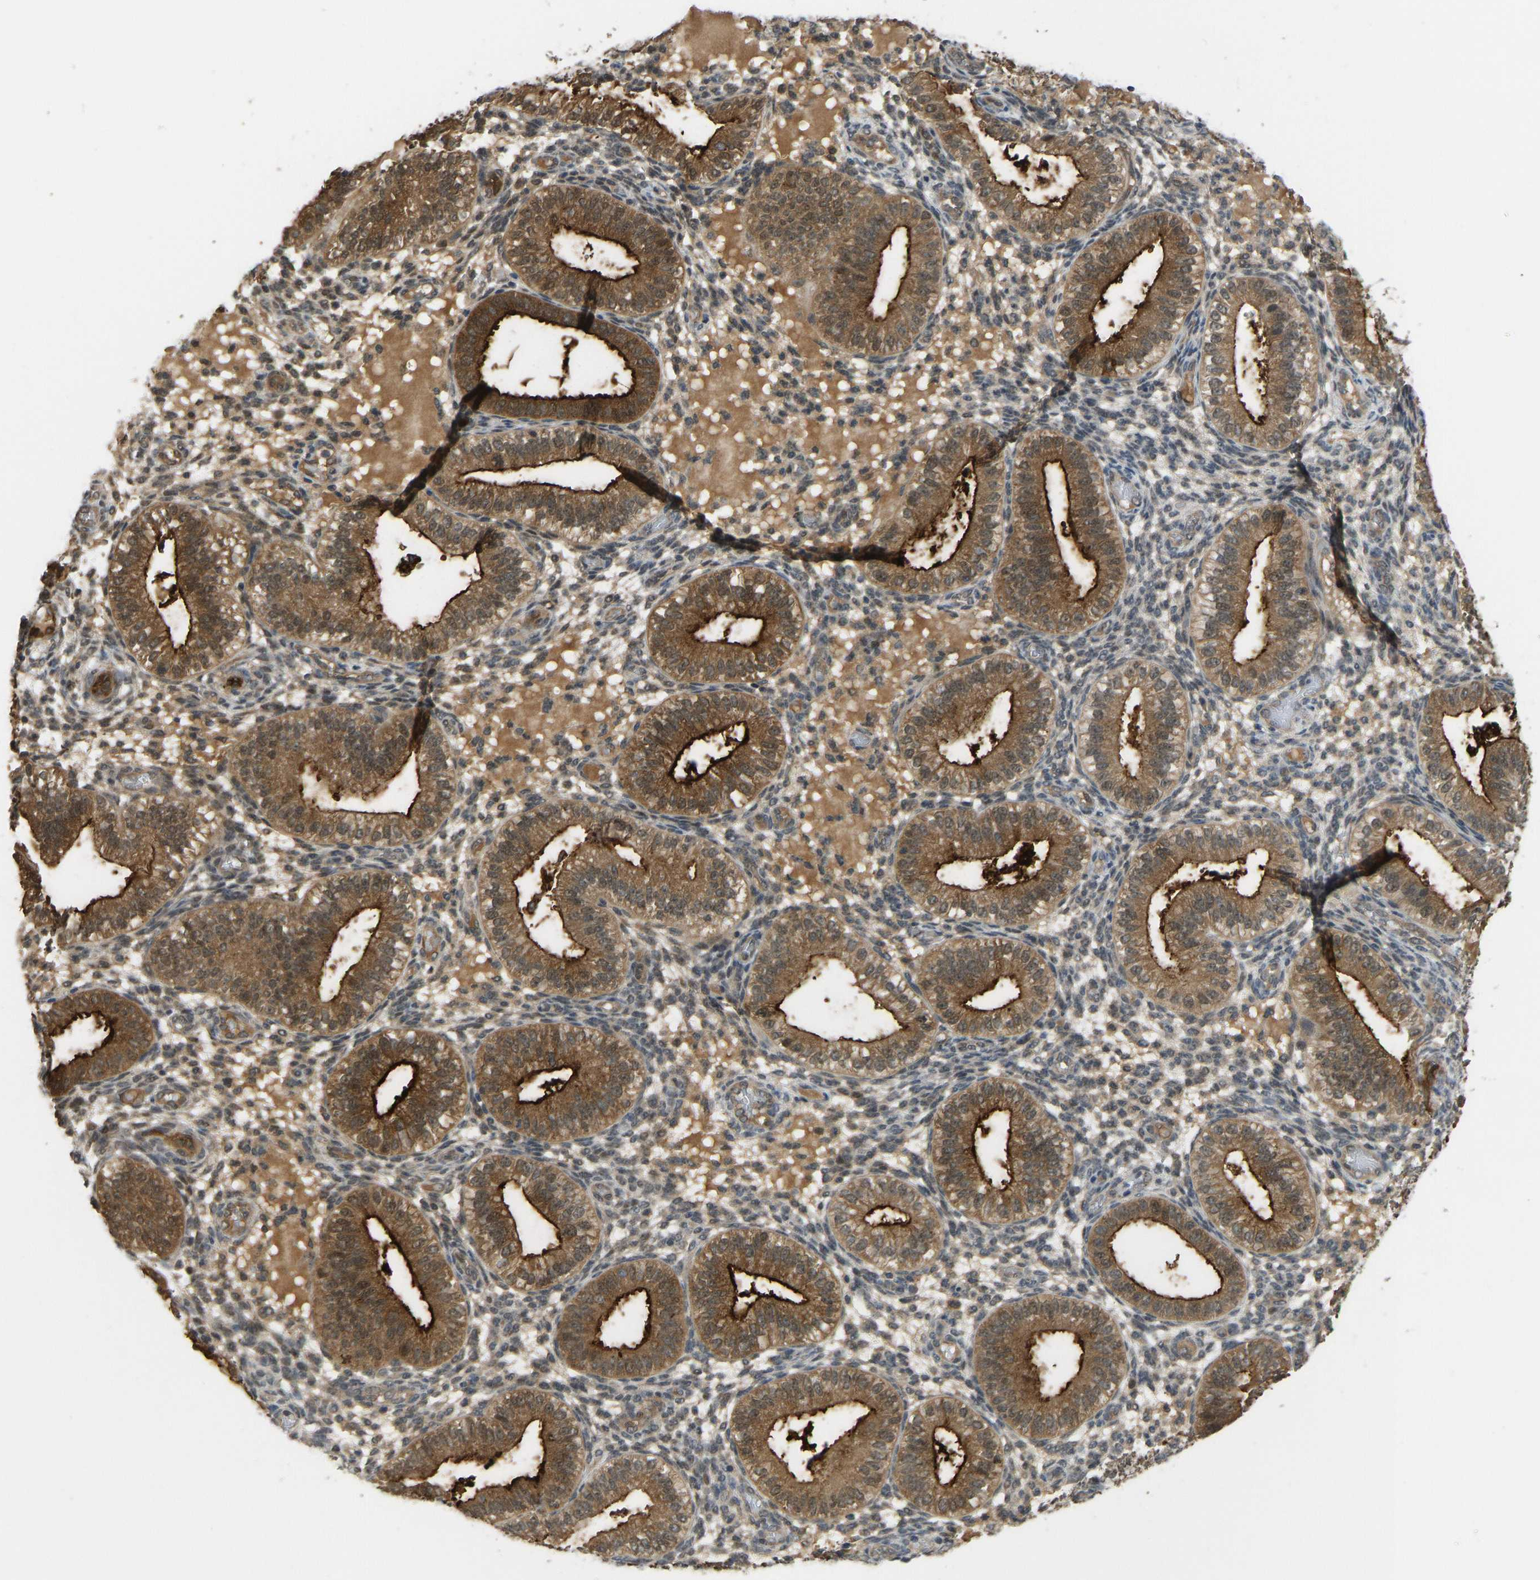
{"staining": {"intensity": "weak", "quantity": "<25%", "location": "cytoplasmic/membranous"}, "tissue": "endometrium", "cell_type": "Cells in endometrial stroma", "image_type": "normal", "snomed": [{"axis": "morphology", "description": "Normal tissue, NOS"}, {"axis": "topography", "description": "Endometrium"}], "caption": "Immunohistochemistry (IHC) photomicrograph of benign endometrium stained for a protein (brown), which displays no expression in cells in endometrial stroma. The staining was performed using DAB (3,3'-diaminobenzidine) to visualize the protein expression in brown, while the nuclei were stained in blue with hematoxylin (Magnification: 20x).", "gene": "CCT8", "patient": {"sex": "female", "age": 39}}